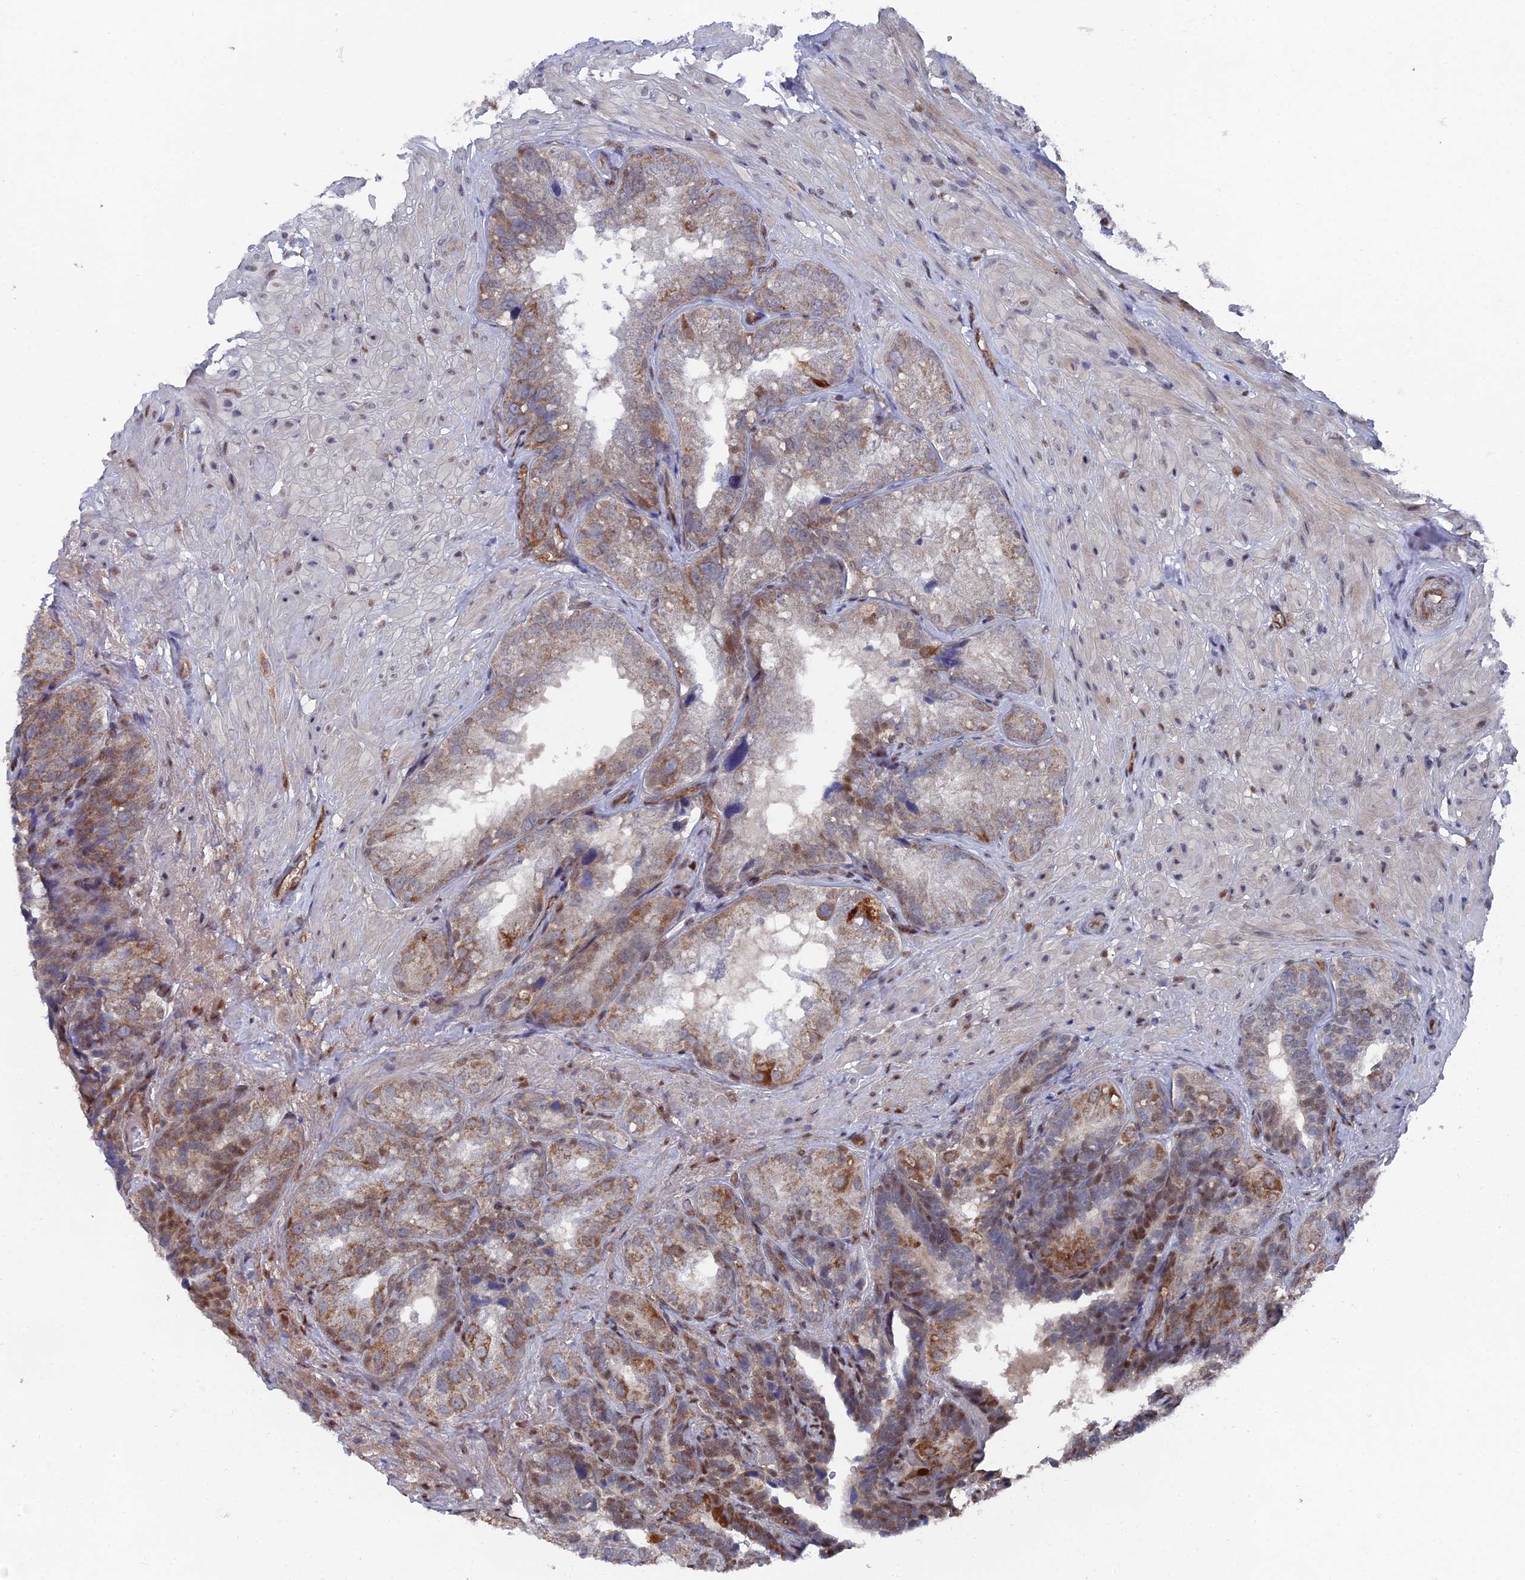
{"staining": {"intensity": "moderate", "quantity": "25%-75%", "location": "cytoplasmic/membranous,nuclear"}, "tissue": "seminal vesicle", "cell_type": "Glandular cells", "image_type": "normal", "snomed": [{"axis": "morphology", "description": "Normal tissue, NOS"}, {"axis": "topography", "description": "Seminal veicle"}, {"axis": "topography", "description": "Peripheral nerve tissue"}], "caption": "Immunohistochemistry of normal seminal vesicle shows medium levels of moderate cytoplasmic/membranous,nuclear staining in approximately 25%-75% of glandular cells. (DAB IHC with brightfield microscopy, high magnification).", "gene": "UNC5D", "patient": {"sex": "male", "age": 63}}